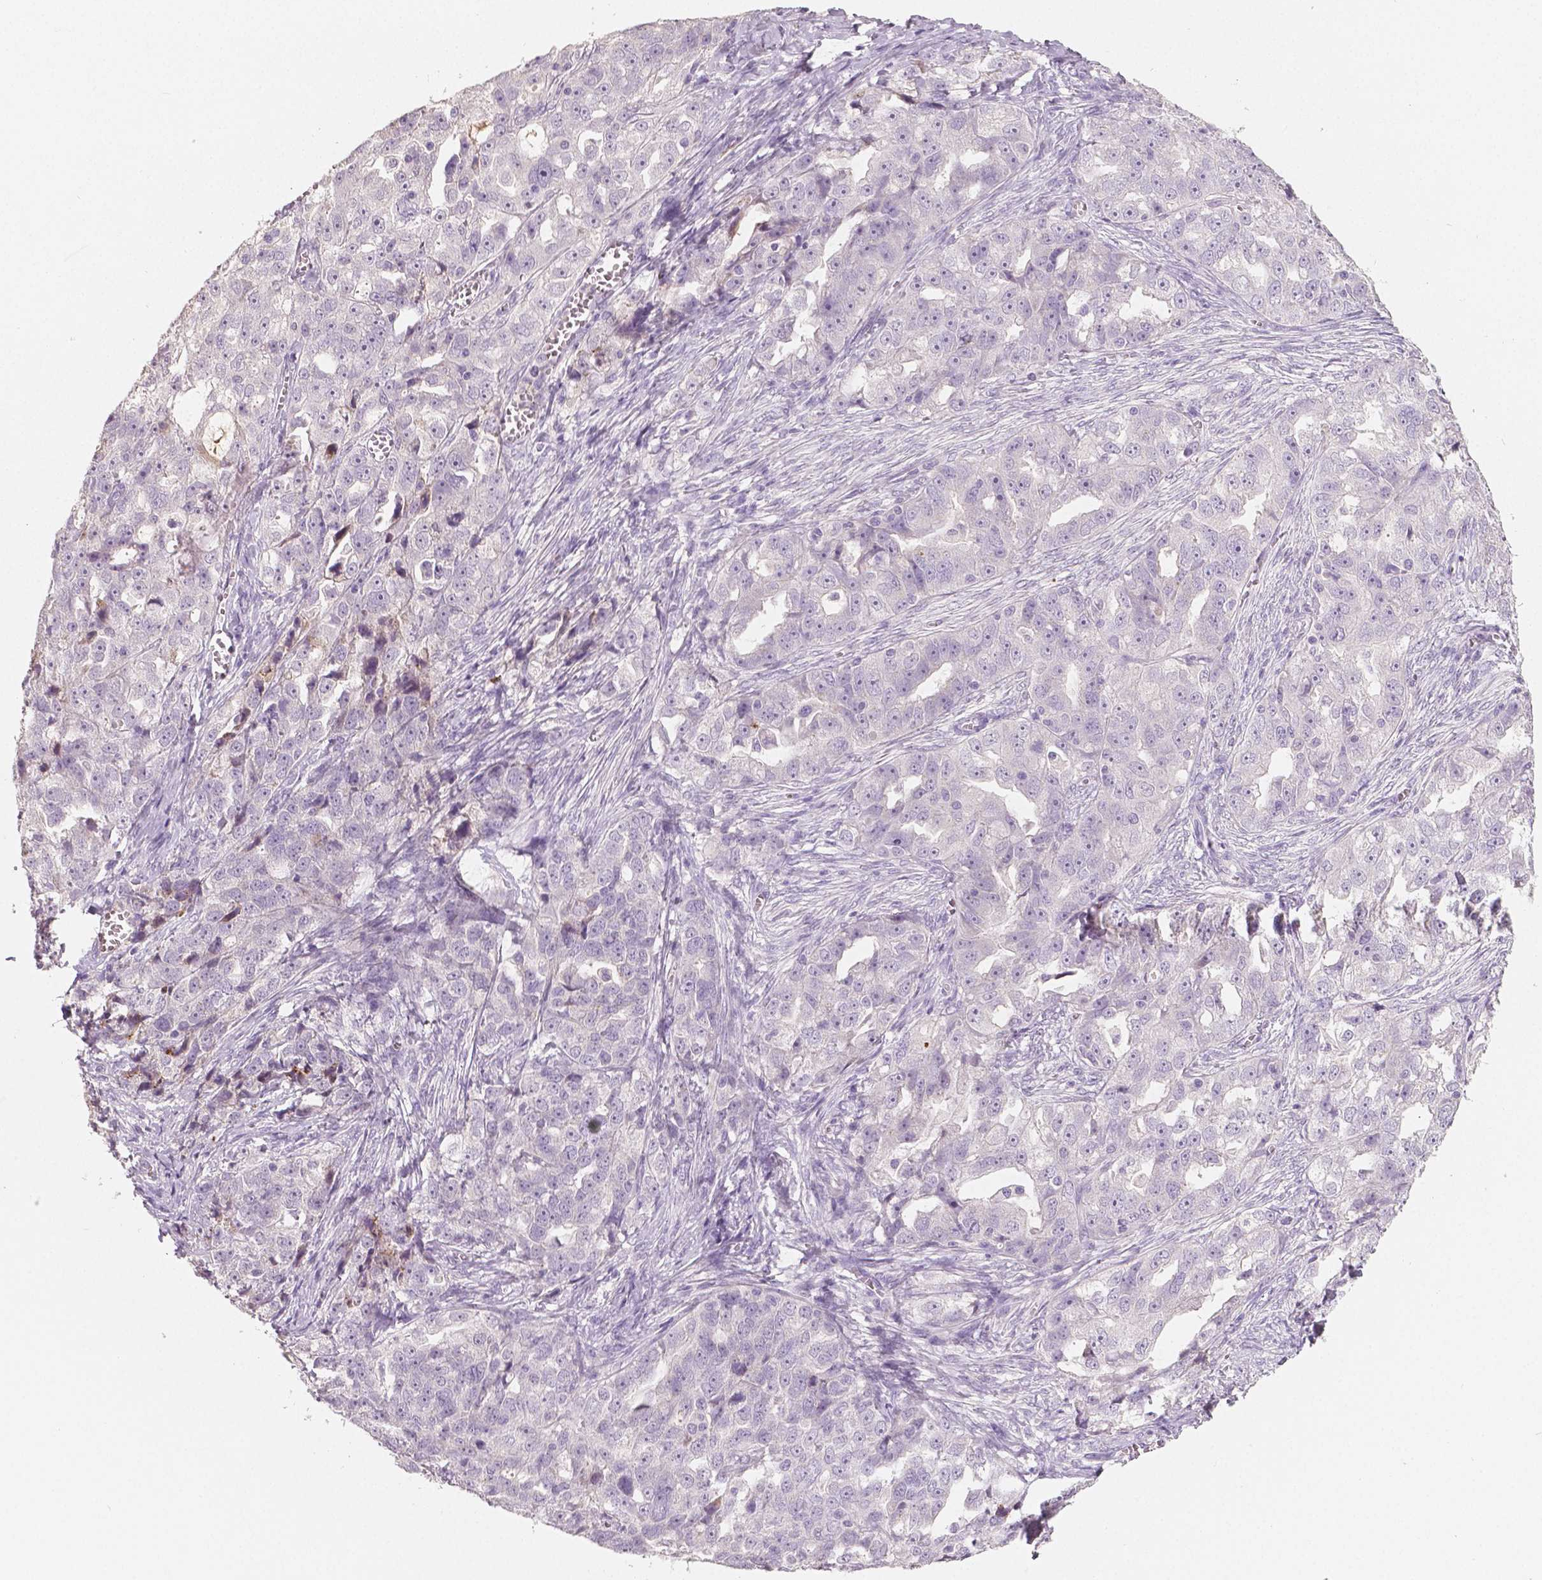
{"staining": {"intensity": "negative", "quantity": "none", "location": "none"}, "tissue": "ovarian cancer", "cell_type": "Tumor cells", "image_type": "cancer", "snomed": [{"axis": "morphology", "description": "Cystadenocarcinoma, serous, NOS"}, {"axis": "topography", "description": "Ovary"}], "caption": "Immunohistochemistry photomicrograph of ovarian cancer stained for a protein (brown), which displays no staining in tumor cells. Nuclei are stained in blue.", "gene": "APOA4", "patient": {"sex": "female", "age": 51}}